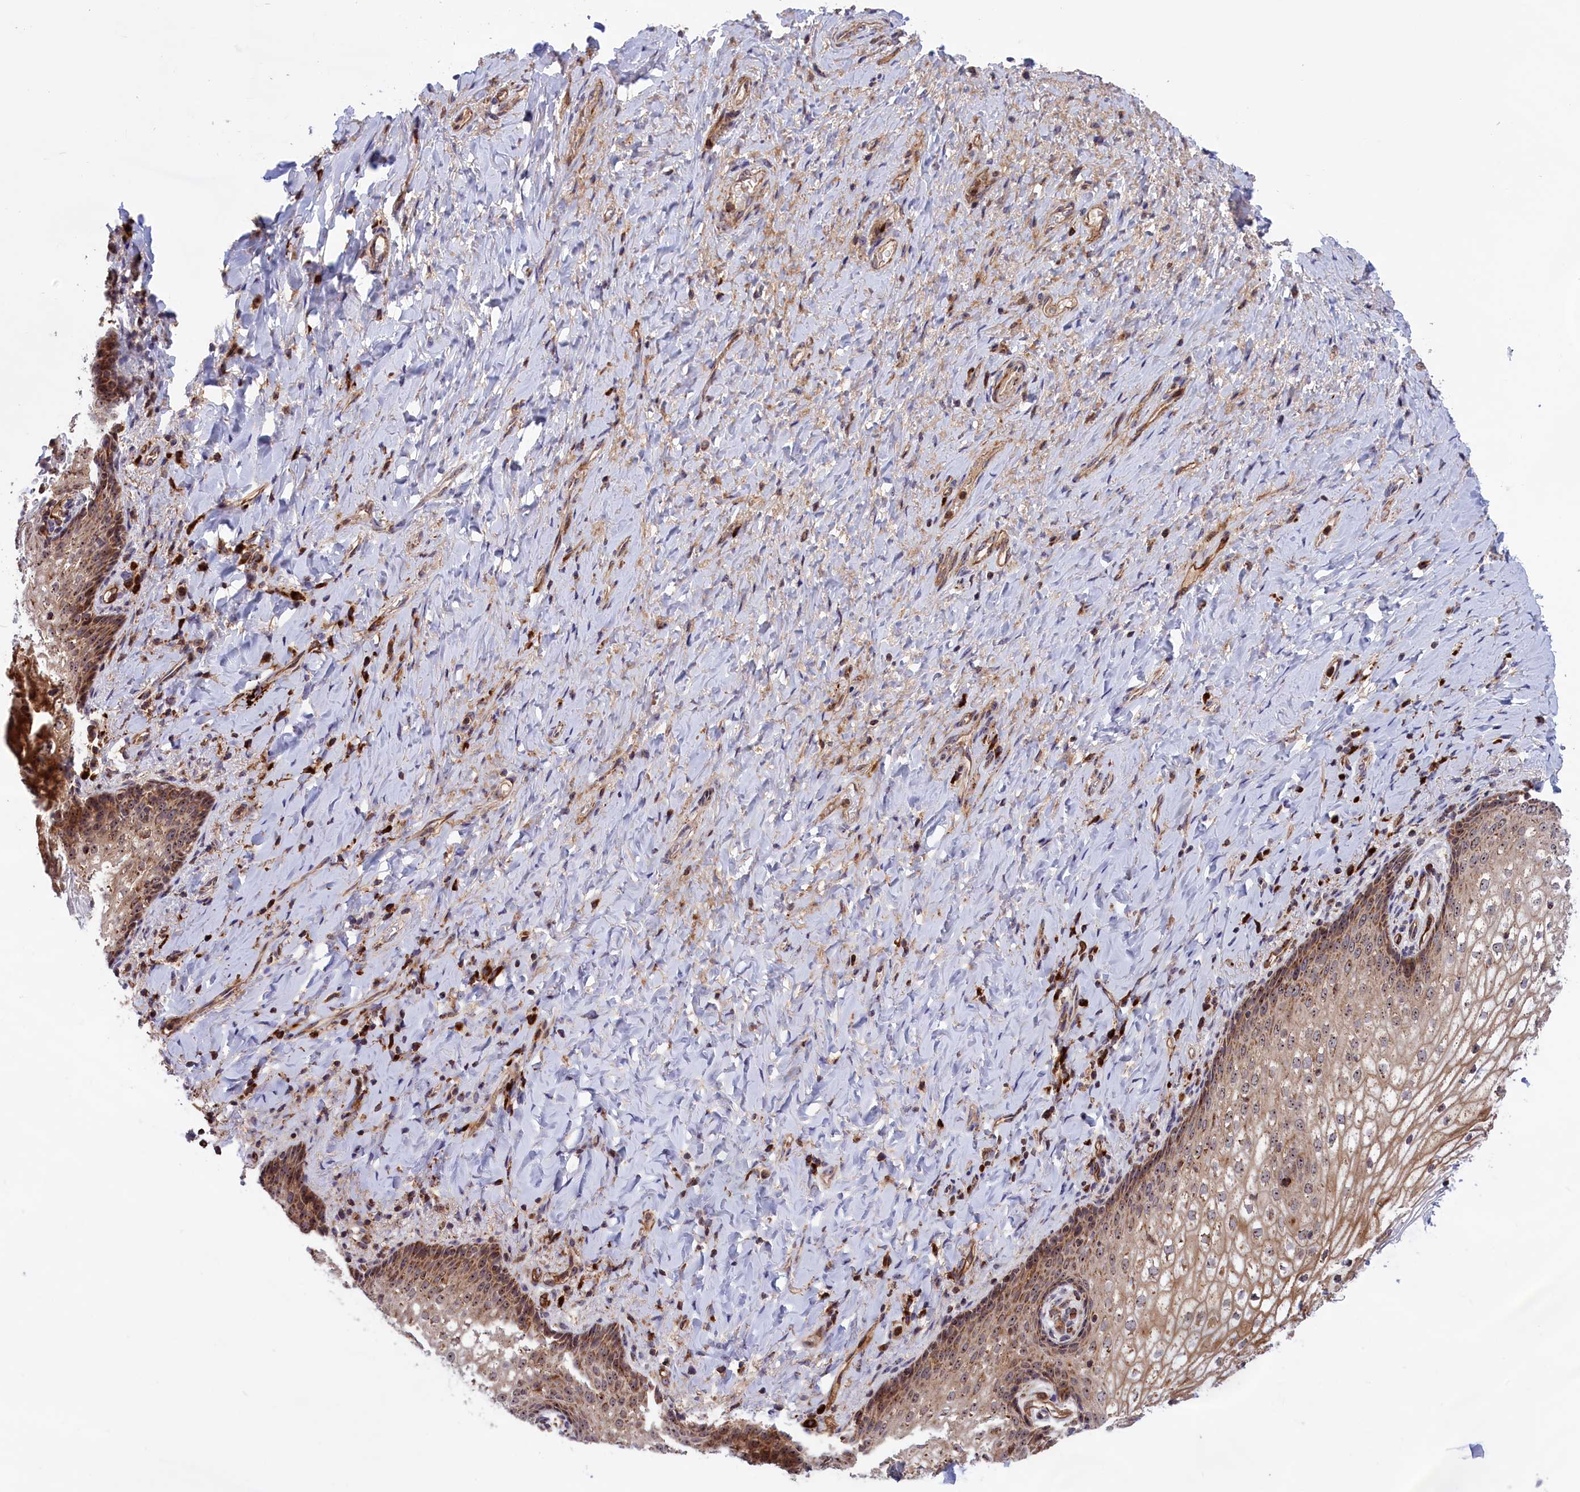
{"staining": {"intensity": "moderate", "quantity": ">75%", "location": "cytoplasmic/membranous,nuclear"}, "tissue": "vagina", "cell_type": "Squamous epithelial cells", "image_type": "normal", "snomed": [{"axis": "morphology", "description": "Normal tissue, NOS"}, {"axis": "topography", "description": "Vagina"}], "caption": "The immunohistochemical stain labels moderate cytoplasmic/membranous,nuclear expression in squamous epithelial cells of unremarkable vagina.", "gene": "MPND", "patient": {"sex": "female", "age": 60}}